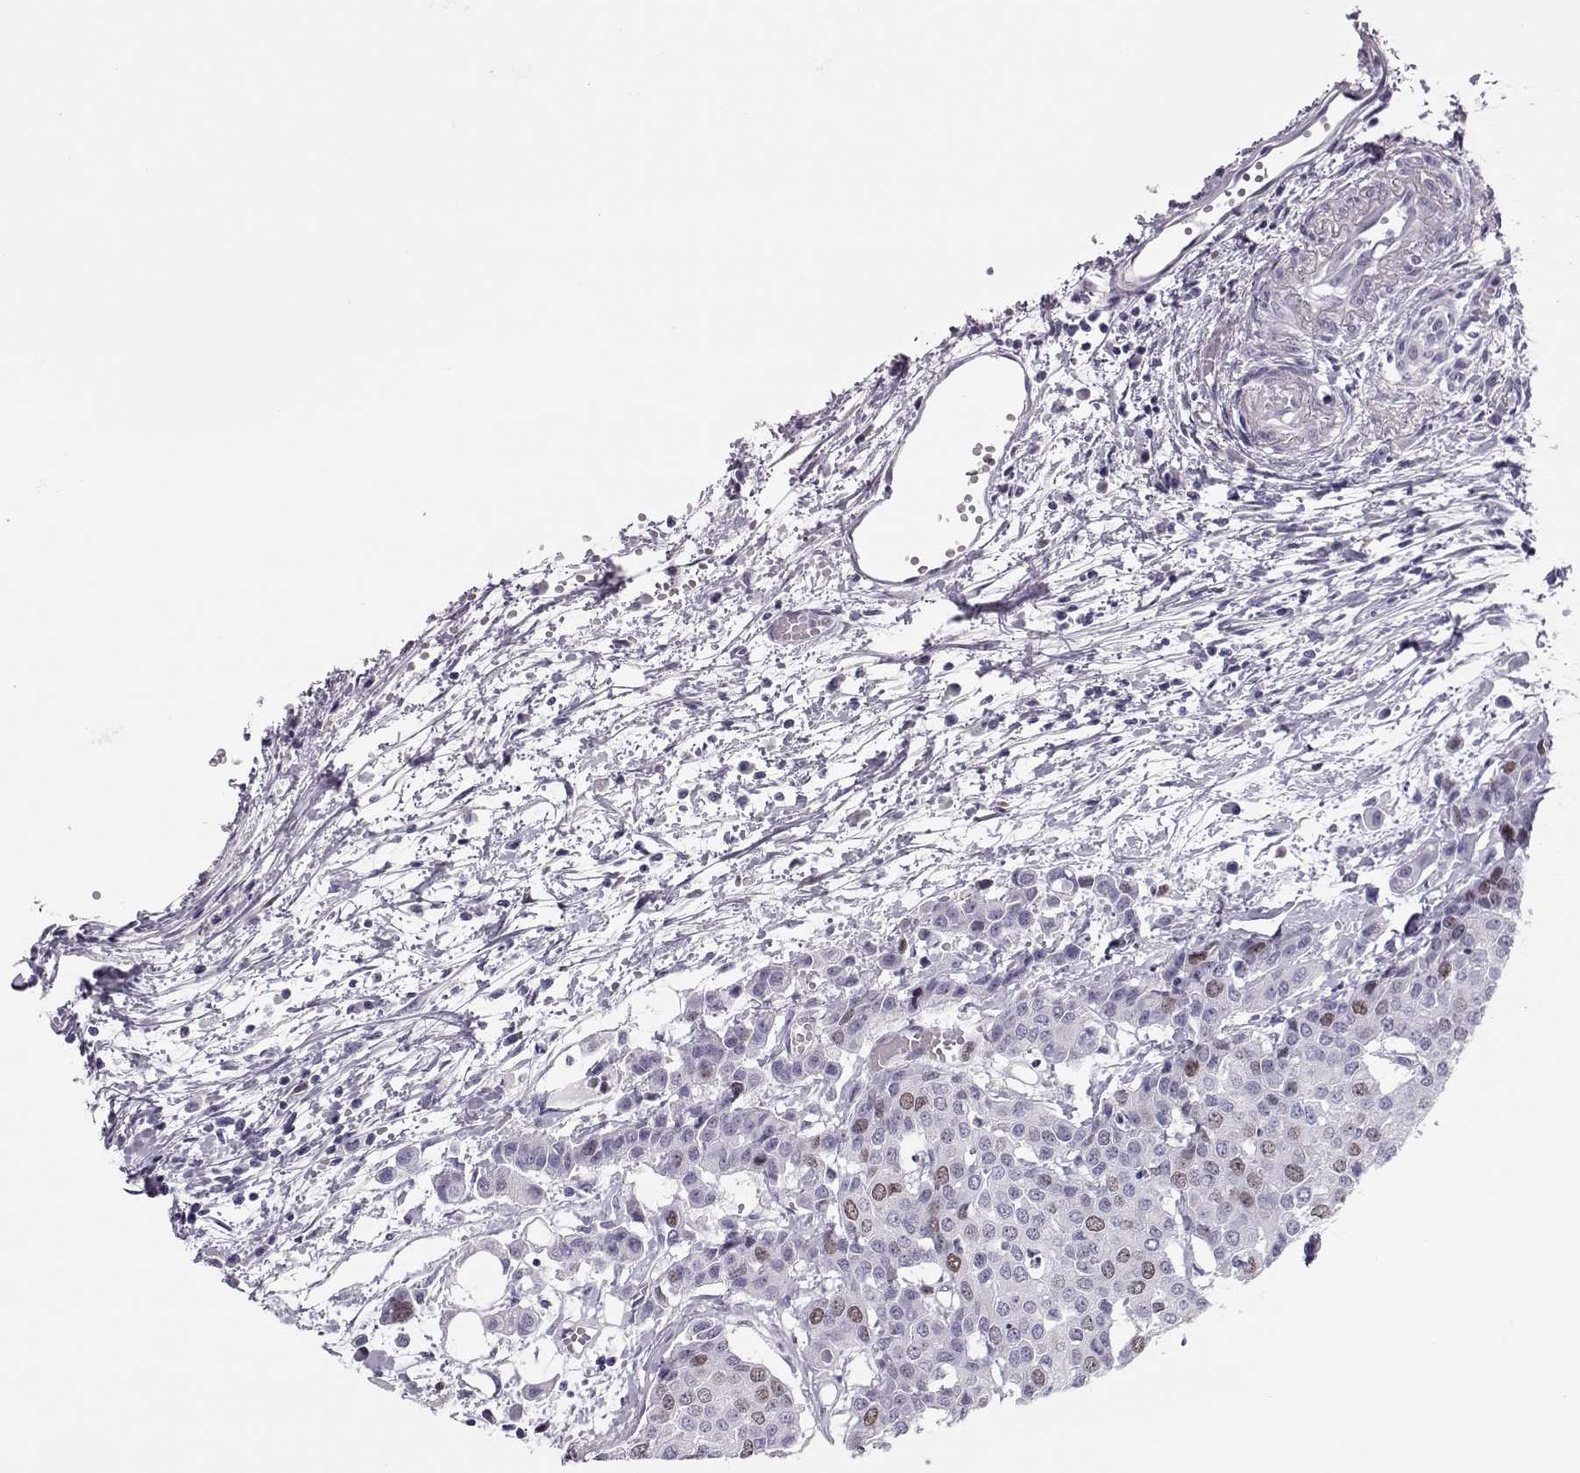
{"staining": {"intensity": "weak", "quantity": "<25%", "location": "nuclear"}, "tissue": "carcinoid", "cell_type": "Tumor cells", "image_type": "cancer", "snomed": [{"axis": "morphology", "description": "Carcinoid, malignant, NOS"}, {"axis": "topography", "description": "Colon"}], "caption": "A high-resolution micrograph shows IHC staining of carcinoid, which demonstrates no significant positivity in tumor cells.", "gene": "SGO1", "patient": {"sex": "male", "age": 81}}